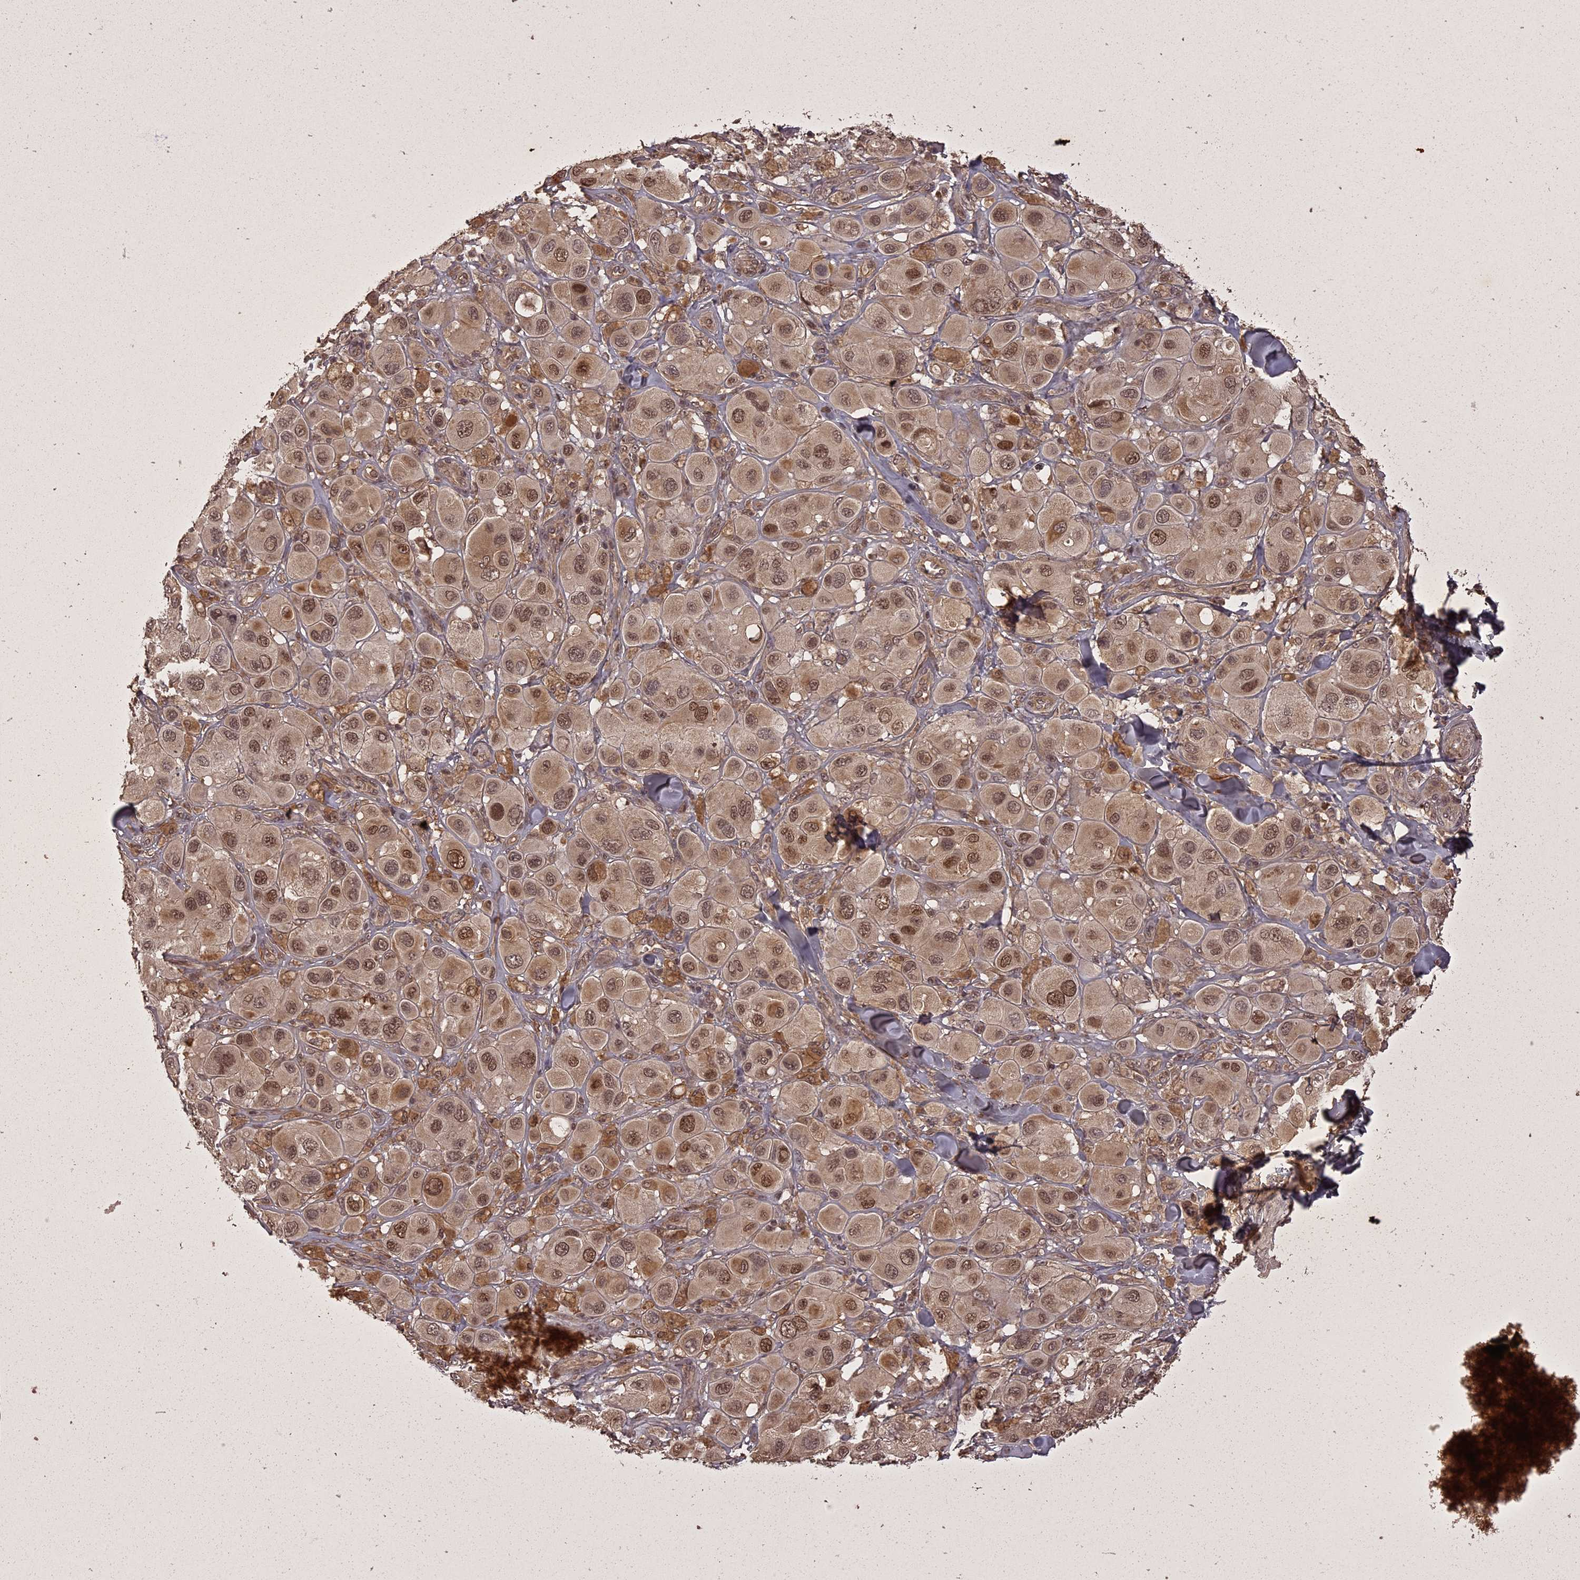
{"staining": {"intensity": "moderate", "quantity": ">75%", "location": "cytoplasmic/membranous,nuclear"}, "tissue": "melanoma", "cell_type": "Tumor cells", "image_type": "cancer", "snomed": [{"axis": "morphology", "description": "Malignant melanoma, Metastatic site"}, {"axis": "topography", "description": "Skin"}], "caption": "Human melanoma stained with a brown dye shows moderate cytoplasmic/membranous and nuclear positive positivity in approximately >75% of tumor cells.", "gene": "ING5", "patient": {"sex": "male", "age": 41}}